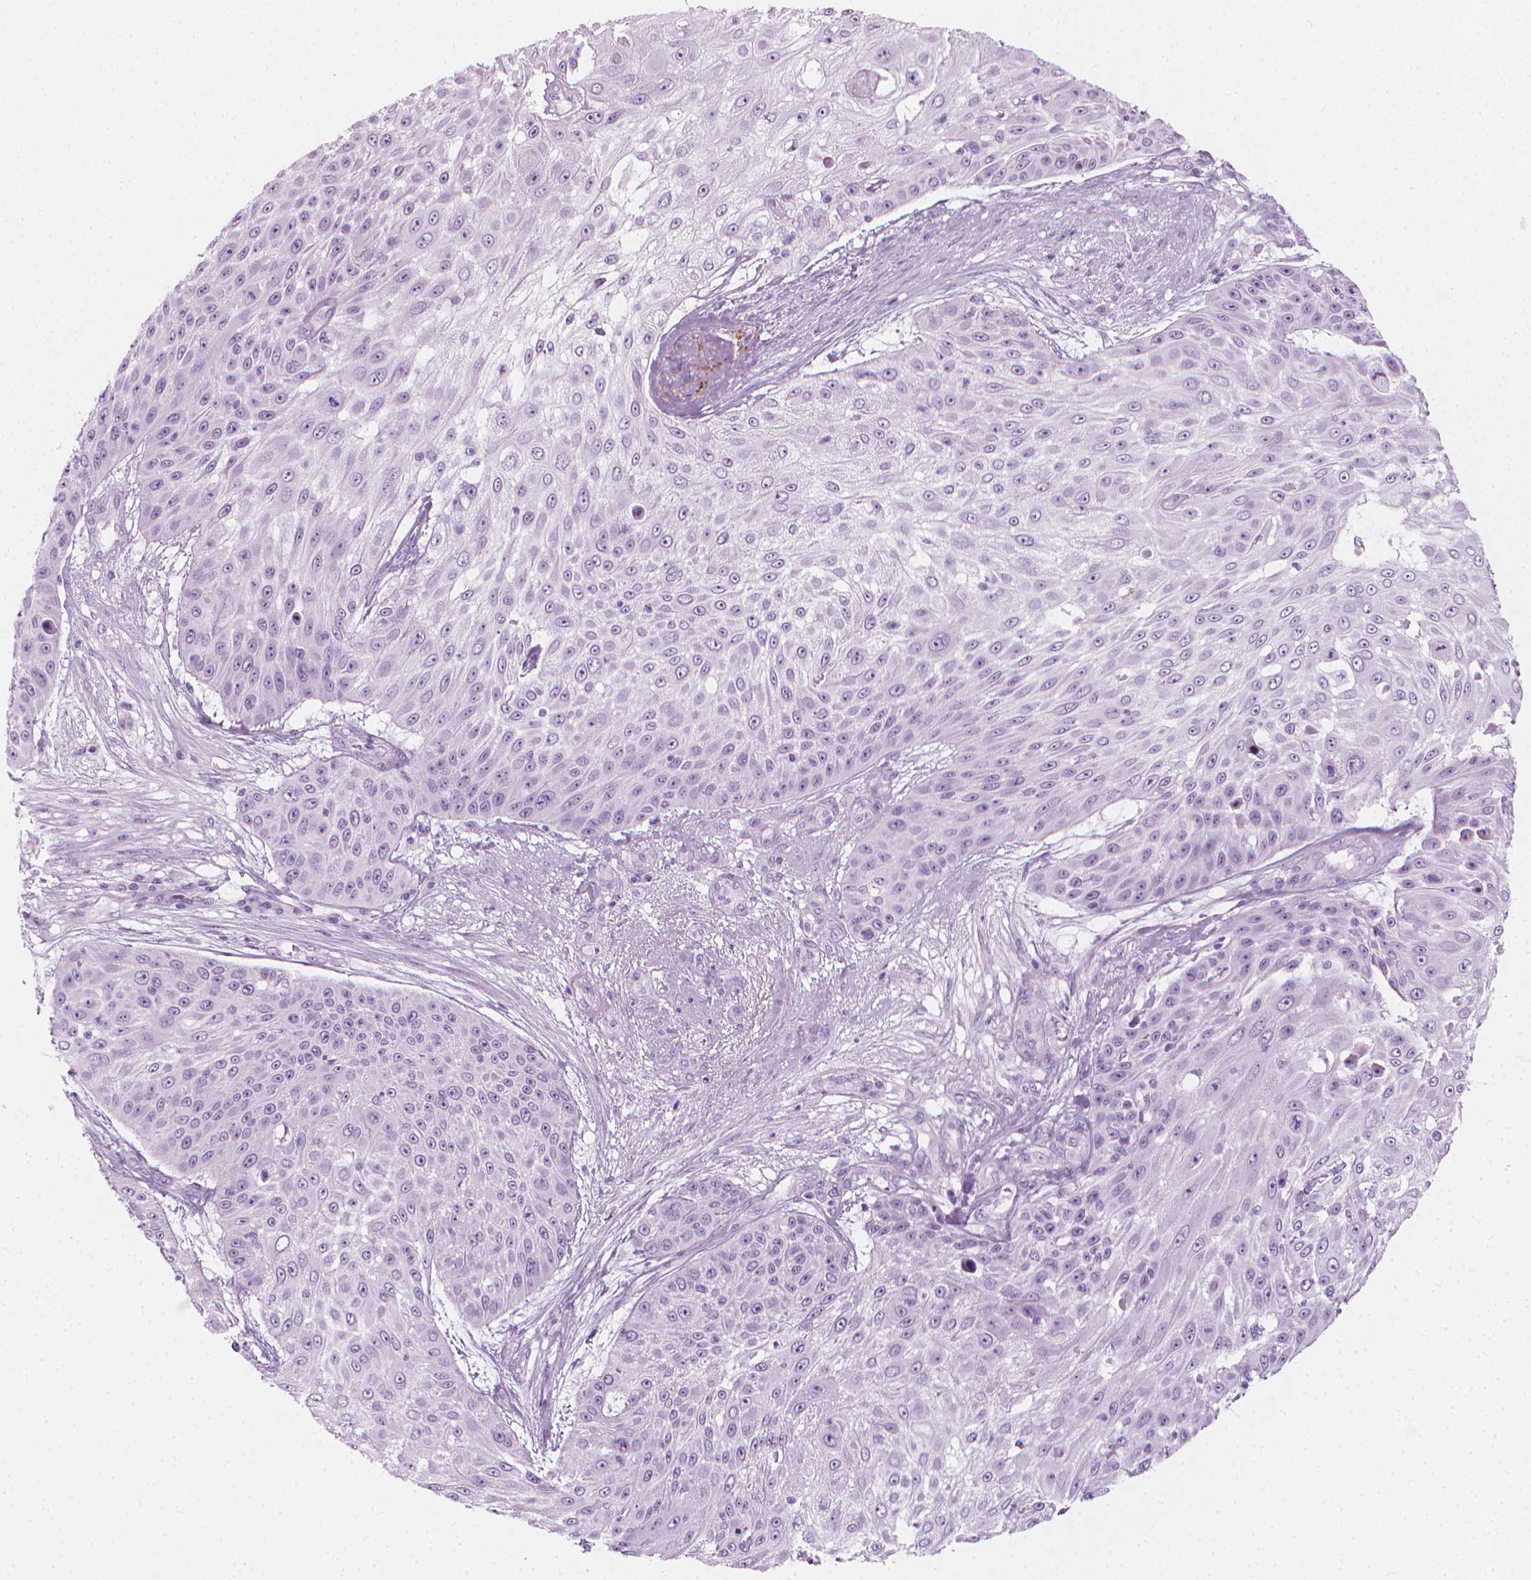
{"staining": {"intensity": "negative", "quantity": "none", "location": "none"}, "tissue": "skin cancer", "cell_type": "Tumor cells", "image_type": "cancer", "snomed": [{"axis": "morphology", "description": "Squamous cell carcinoma, NOS"}, {"axis": "topography", "description": "Skin"}], "caption": "This histopathology image is of skin cancer (squamous cell carcinoma) stained with immunohistochemistry (IHC) to label a protein in brown with the nuclei are counter-stained blue. There is no expression in tumor cells.", "gene": "SCG3", "patient": {"sex": "female", "age": 86}}